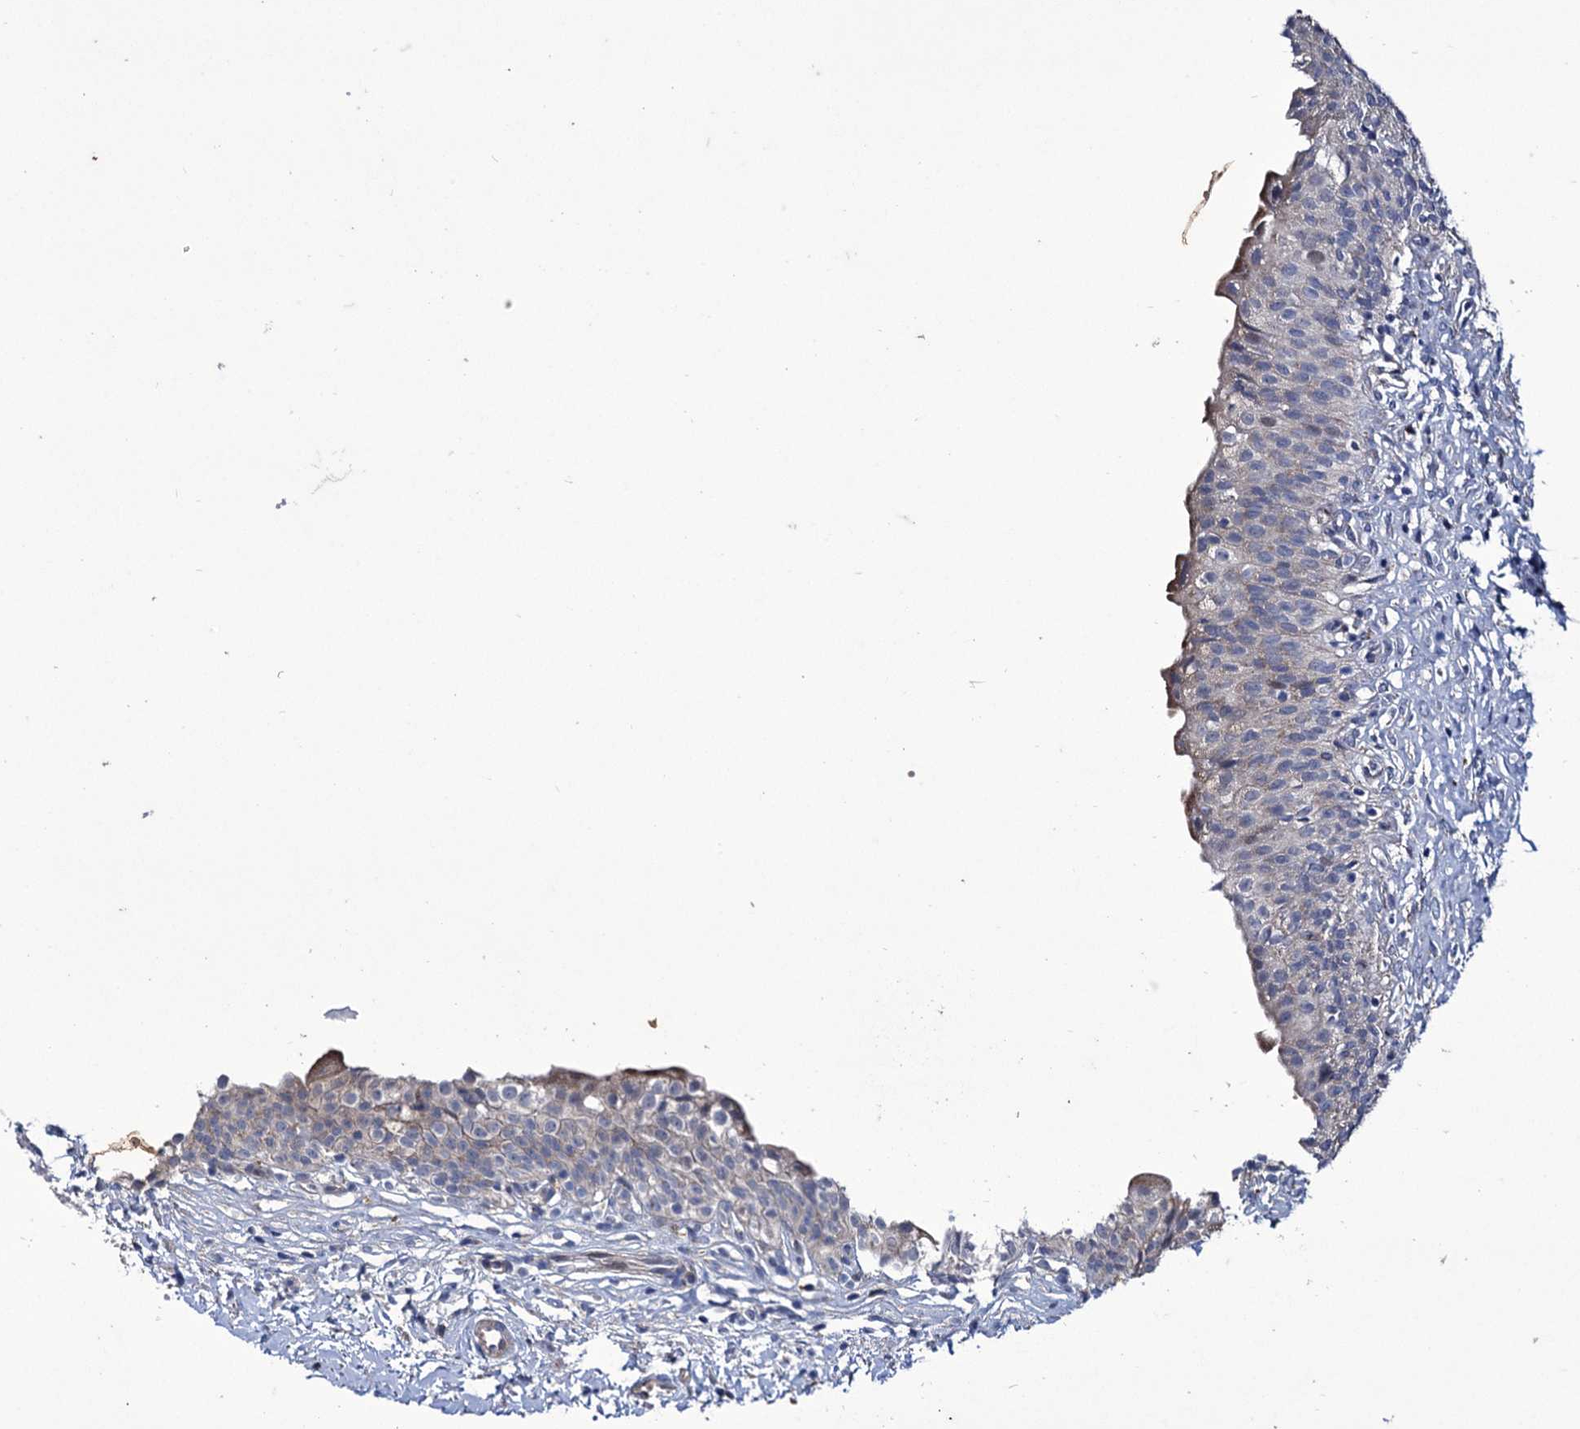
{"staining": {"intensity": "weak", "quantity": "<25%", "location": "cytoplasmic/membranous"}, "tissue": "urinary bladder", "cell_type": "Urothelial cells", "image_type": "normal", "snomed": [{"axis": "morphology", "description": "Normal tissue, NOS"}, {"axis": "topography", "description": "Urinary bladder"}], "caption": "Immunohistochemistry image of unremarkable urinary bladder: human urinary bladder stained with DAB (3,3'-diaminobenzidine) demonstrates no significant protein expression in urothelial cells. (DAB (3,3'-diaminobenzidine) immunohistochemistry with hematoxylin counter stain).", "gene": "TUBGCP5", "patient": {"sex": "male", "age": 55}}